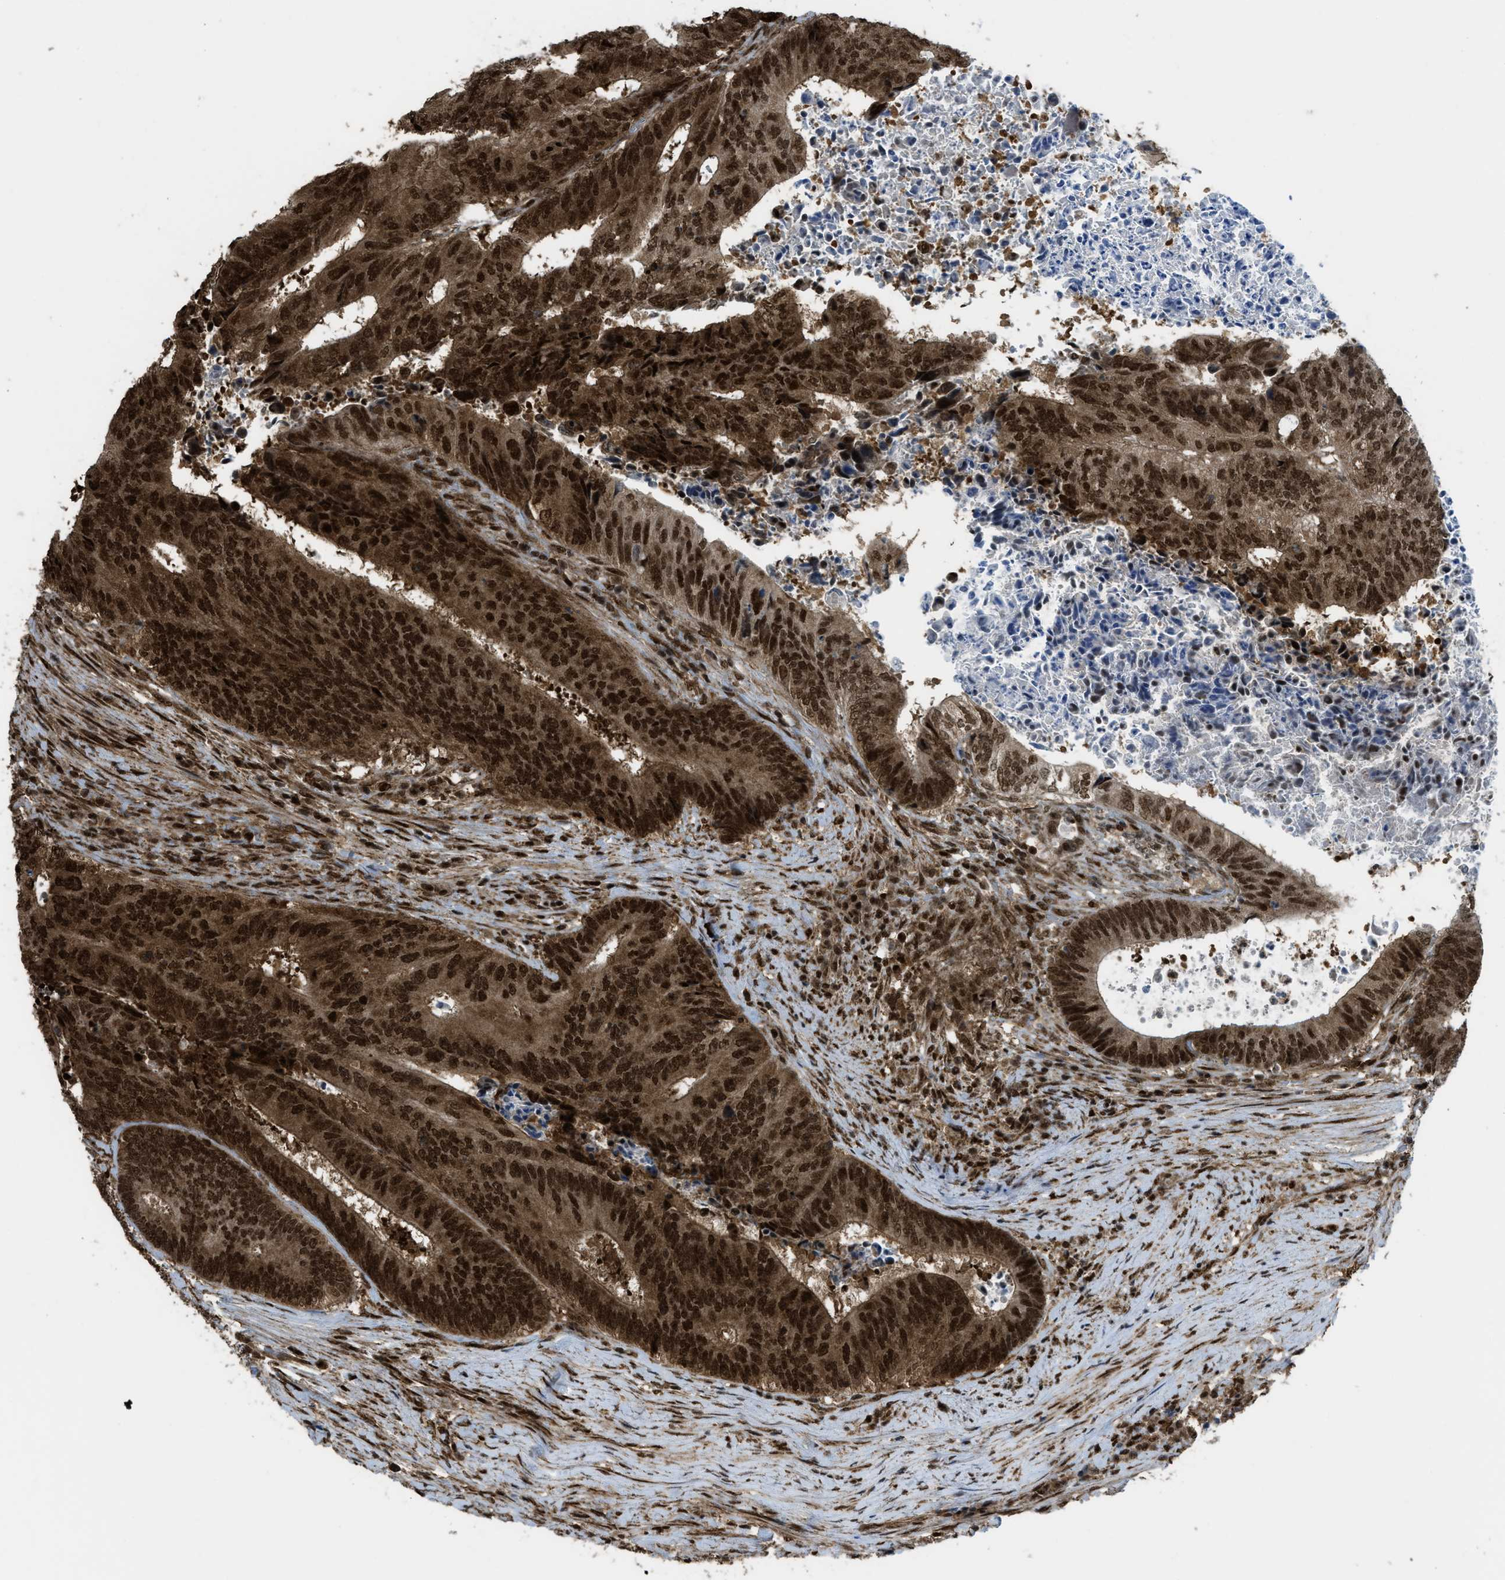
{"staining": {"intensity": "strong", "quantity": ">75%", "location": "cytoplasmic/membranous,nuclear"}, "tissue": "colorectal cancer", "cell_type": "Tumor cells", "image_type": "cancer", "snomed": [{"axis": "morphology", "description": "Adenocarcinoma, NOS"}, {"axis": "topography", "description": "Colon"}], "caption": "Strong cytoplasmic/membranous and nuclear staining for a protein is seen in approximately >75% of tumor cells of colorectal cancer (adenocarcinoma) using immunohistochemistry (IHC).", "gene": "TNPO1", "patient": {"sex": "male", "age": 82}}